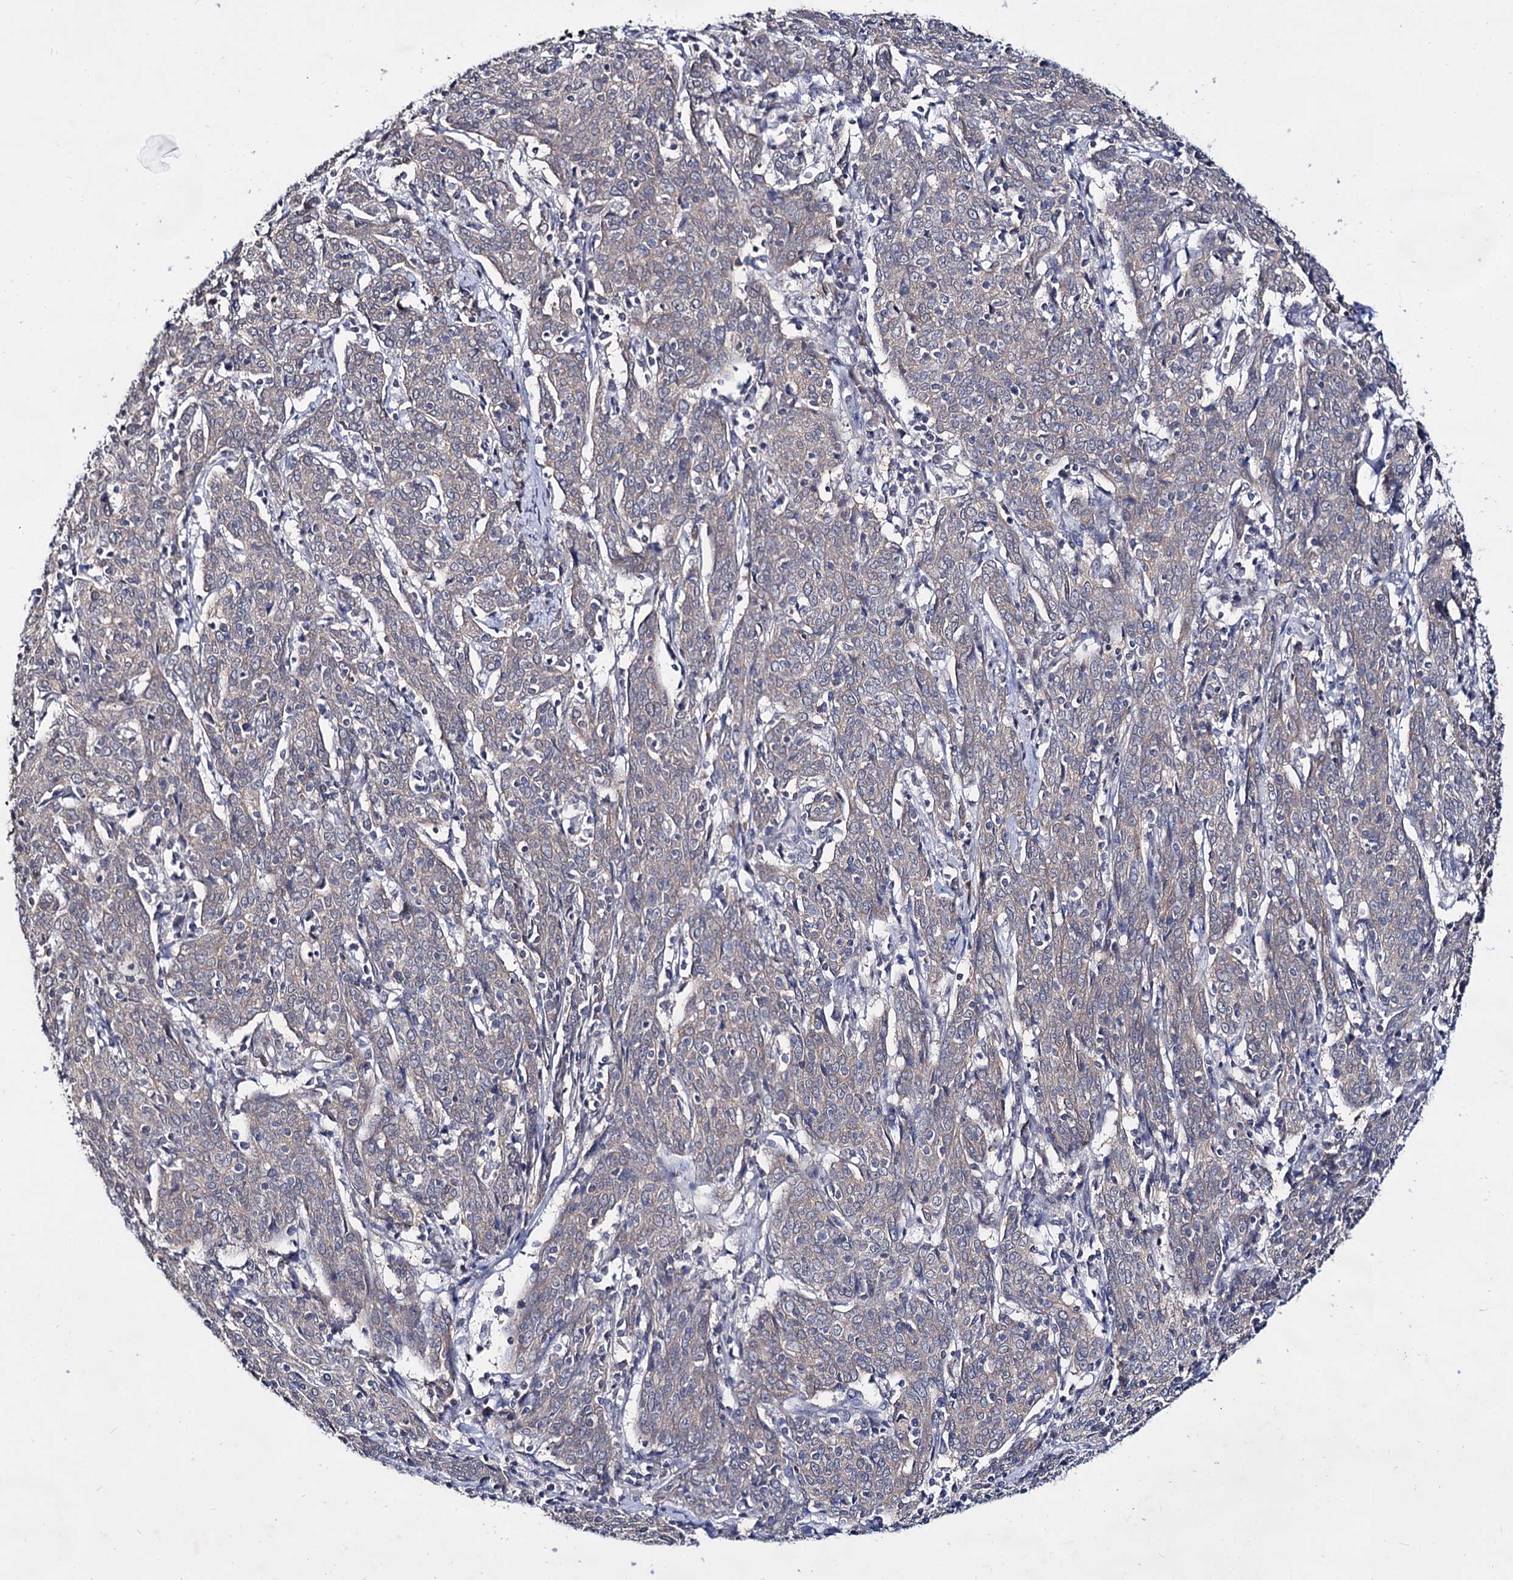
{"staining": {"intensity": "weak", "quantity": "25%-75%", "location": "cytoplasmic/membranous"}, "tissue": "cervical cancer", "cell_type": "Tumor cells", "image_type": "cancer", "snomed": [{"axis": "morphology", "description": "Squamous cell carcinoma, NOS"}, {"axis": "topography", "description": "Cervix"}], "caption": "Brown immunohistochemical staining in cervical cancer (squamous cell carcinoma) displays weak cytoplasmic/membranous staining in about 25%-75% of tumor cells.", "gene": "ARFIP2", "patient": {"sex": "female", "age": 67}}